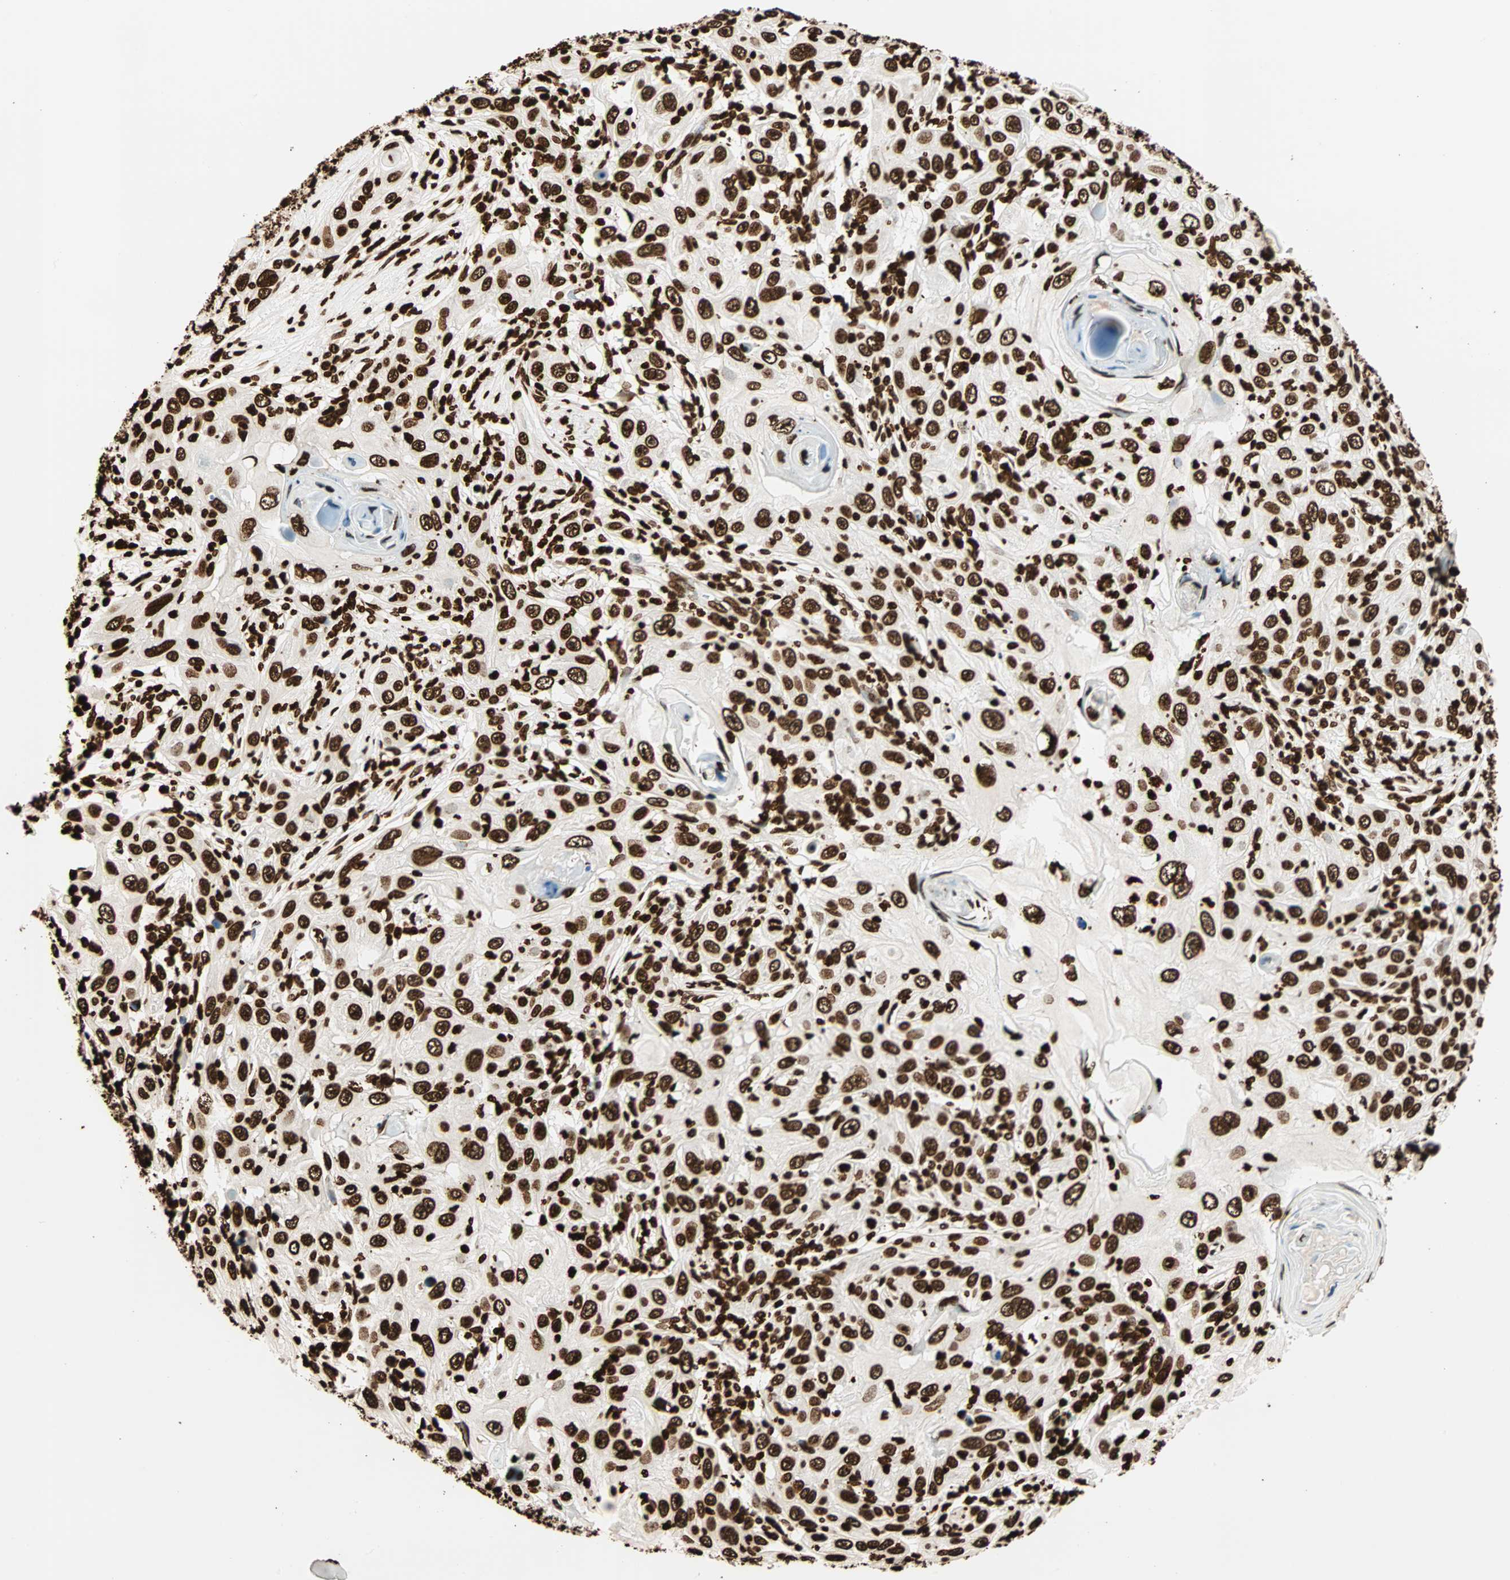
{"staining": {"intensity": "strong", "quantity": ">75%", "location": "nuclear"}, "tissue": "skin cancer", "cell_type": "Tumor cells", "image_type": "cancer", "snomed": [{"axis": "morphology", "description": "Squamous cell carcinoma, NOS"}, {"axis": "topography", "description": "Skin"}], "caption": "A micrograph showing strong nuclear positivity in approximately >75% of tumor cells in squamous cell carcinoma (skin), as visualized by brown immunohistochemical staining.", "gene": "GLI2", "patient": {"sex": "female", "age": 88}}